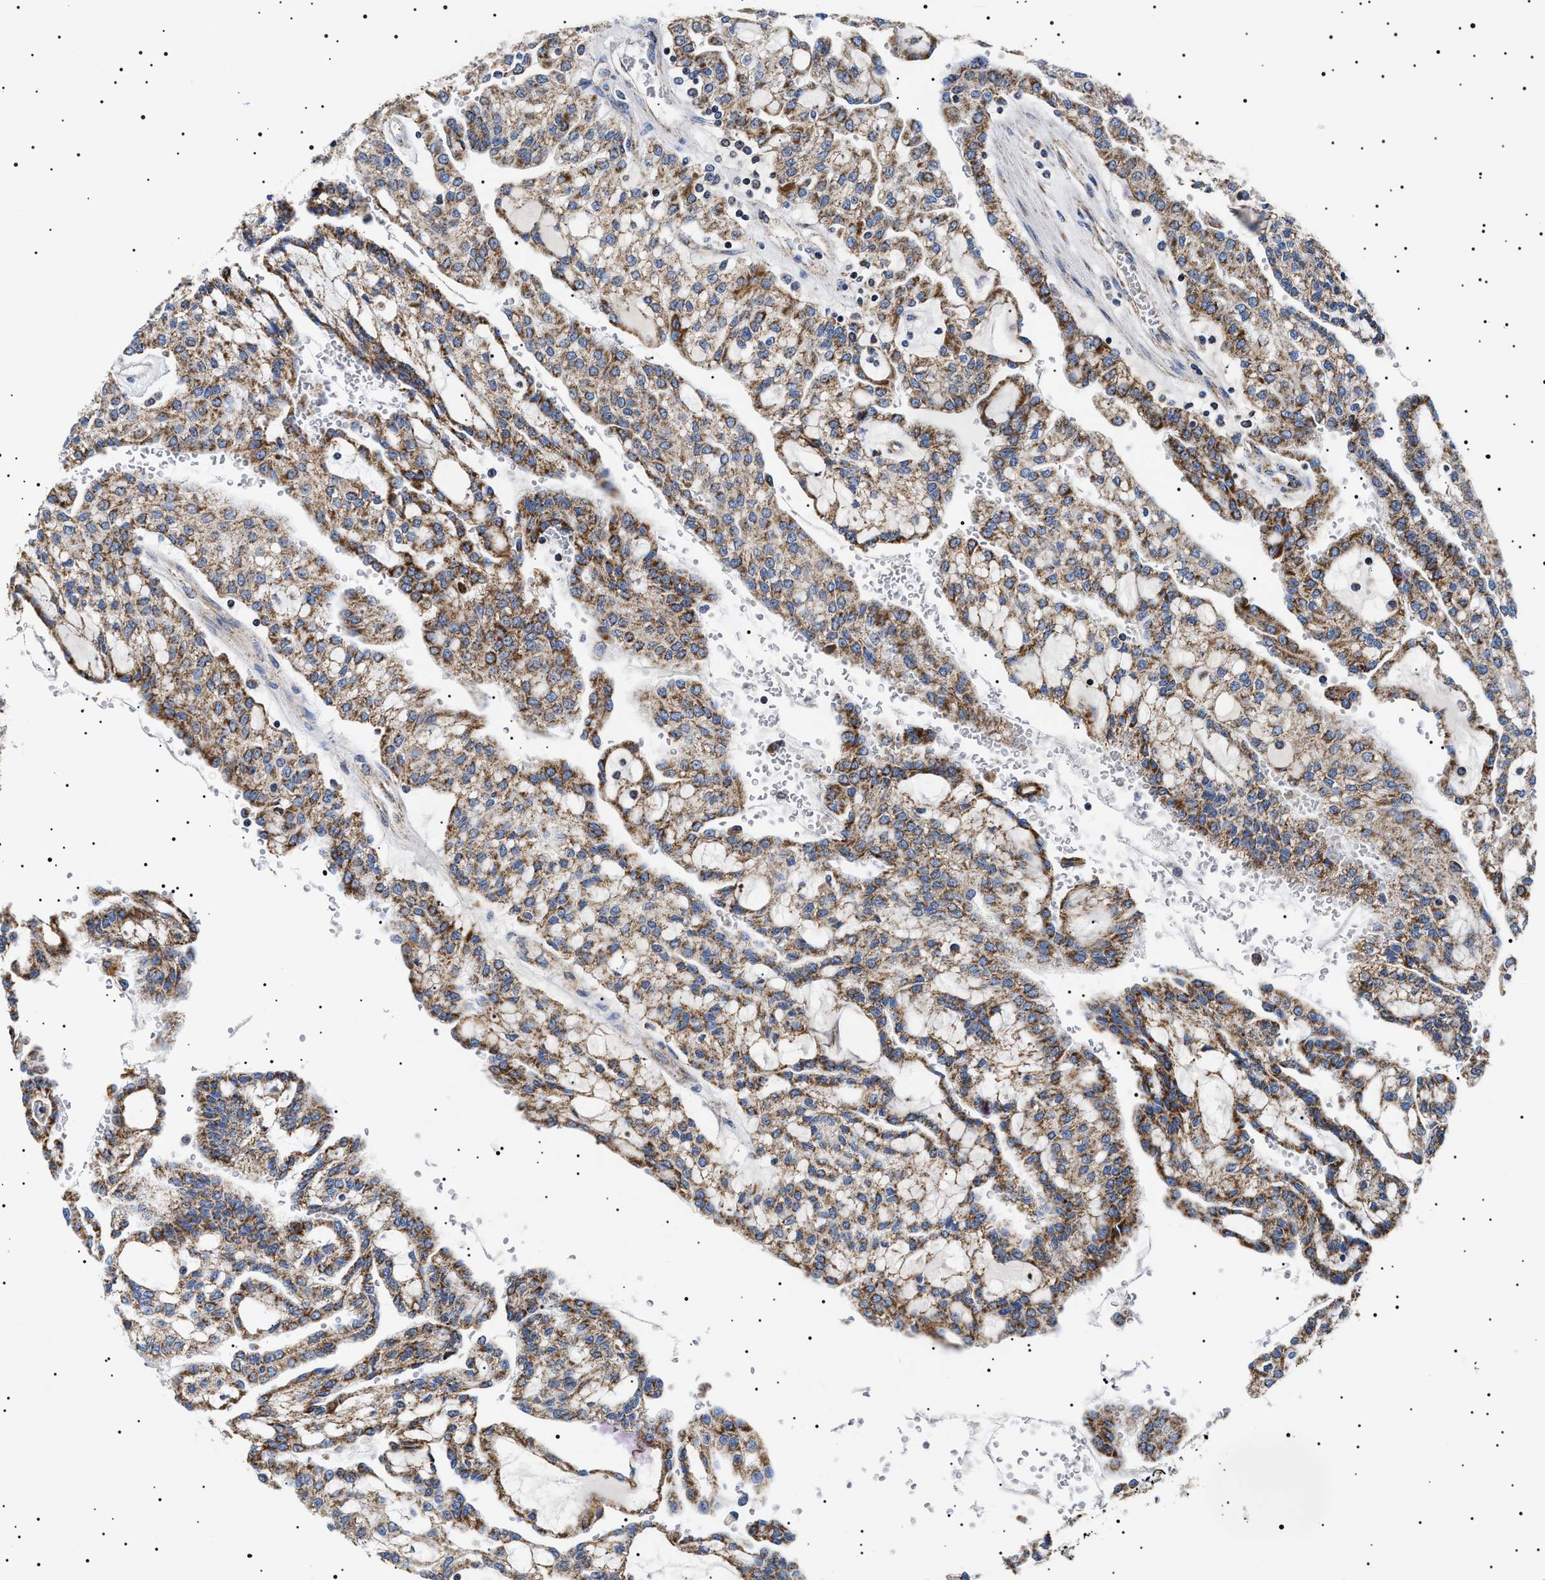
{"staining": {"intensity": "strong", "quantity": "25%-75%", "location": "cytoplasmic/membranous"}, "tissue": "renal cancer", "cell_type": "Tumor cells", "image_type": "cancer", "snomed": [{"axis": "morphology", "description": "Adenocarcinoma, NOS"}, {"axis": "topography", "description": "Kidney"}], "caption": "An image of renal adenocarcinoma stained for a protein exhibits strong cytoplasmic/membranous brown staining in tumor cells.", "gene": "CHRDL2", "patient": {"sex": "male", "age": 63}}